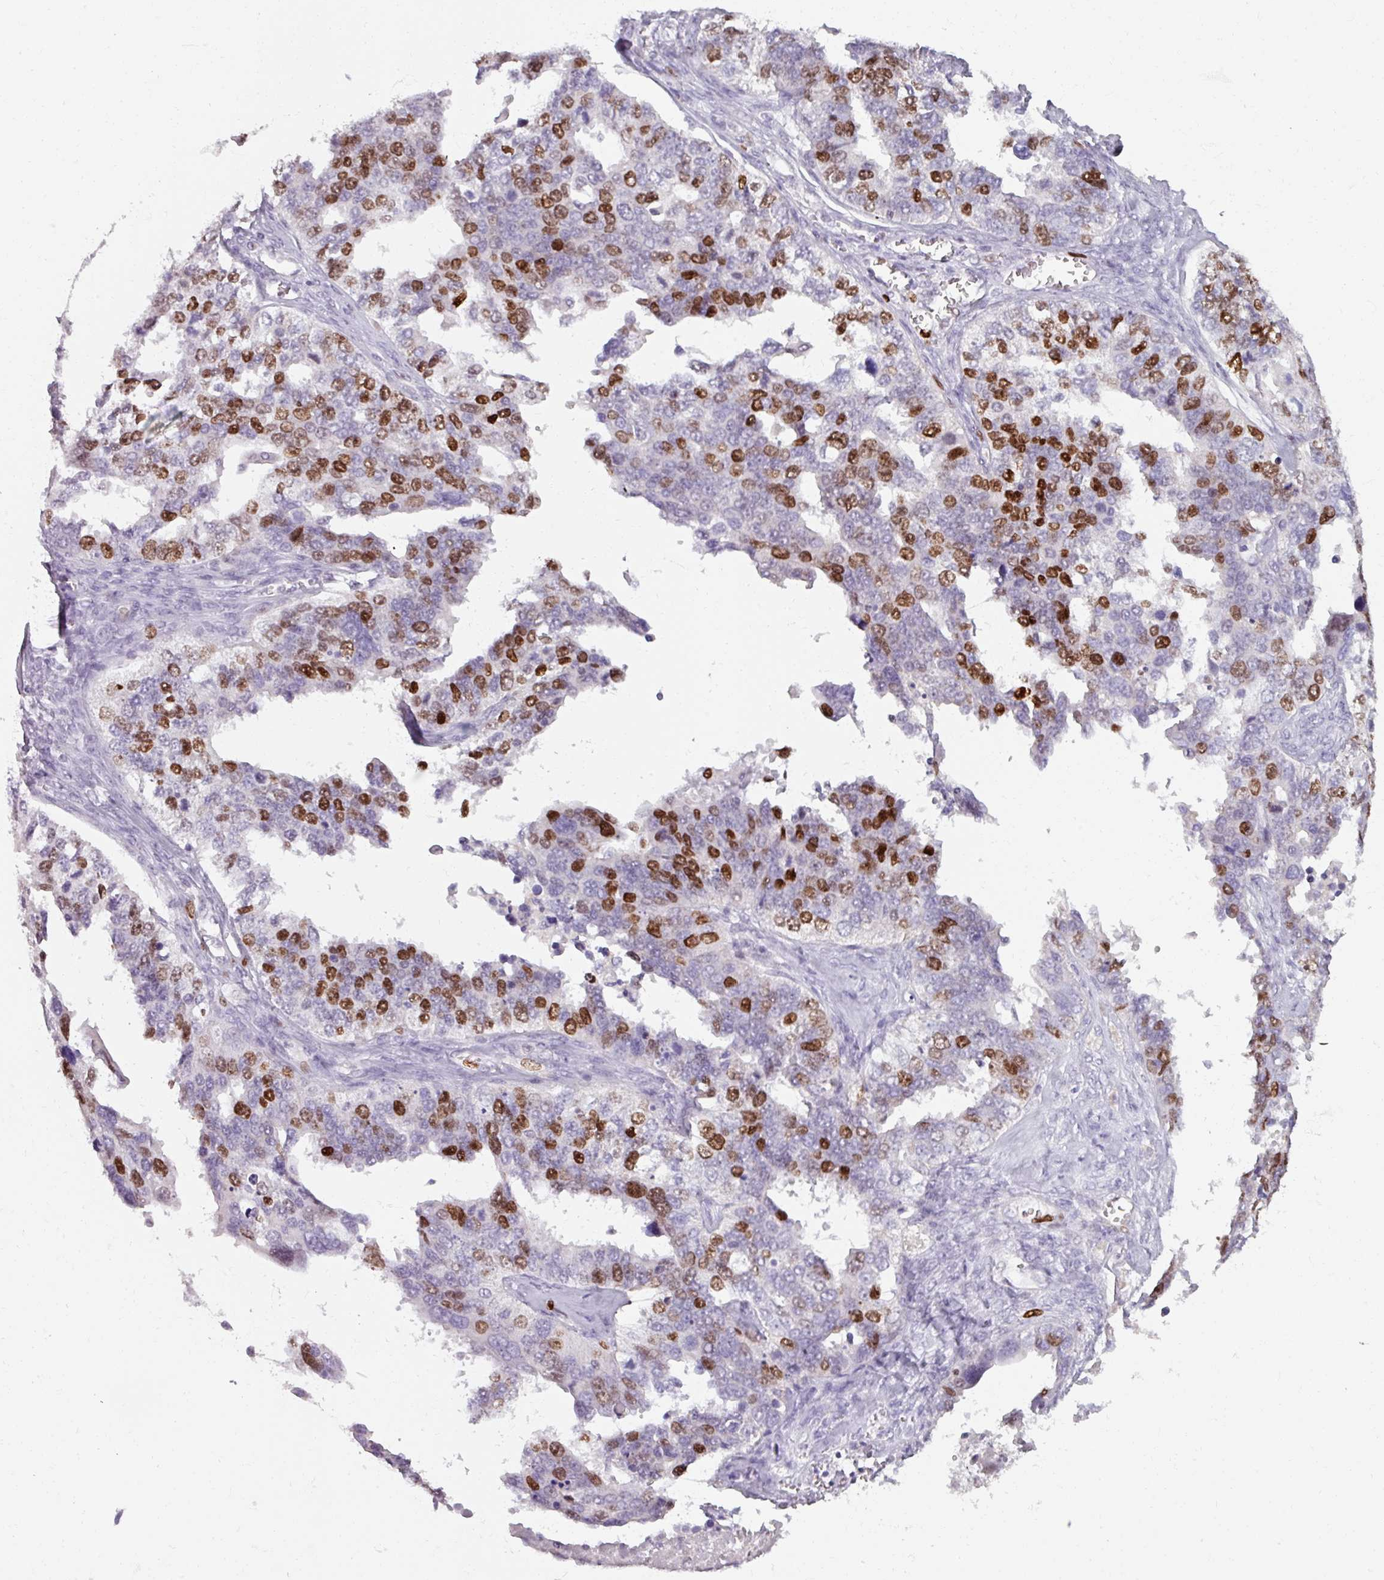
{"staining": {"intensity": "strong", "quantity": "25%-75%", "location": "nuclear"}, "tissue": "ovarian cancer", "cell_type": "Tumor cells", "image_type": "cancer", "snomed": [{"axis": "morphology", "description": "Cystadenocarcinoma, serous, NOS"}, {"axis": "topography", "description": "Ovary"}], "caption": "Strong nuclear protein positivity is seen in approximately 25%-75% of tumor cells in ovarian cancer.", "gene": "ATAD2", "patient": {"sex": "female", "age": 76}}